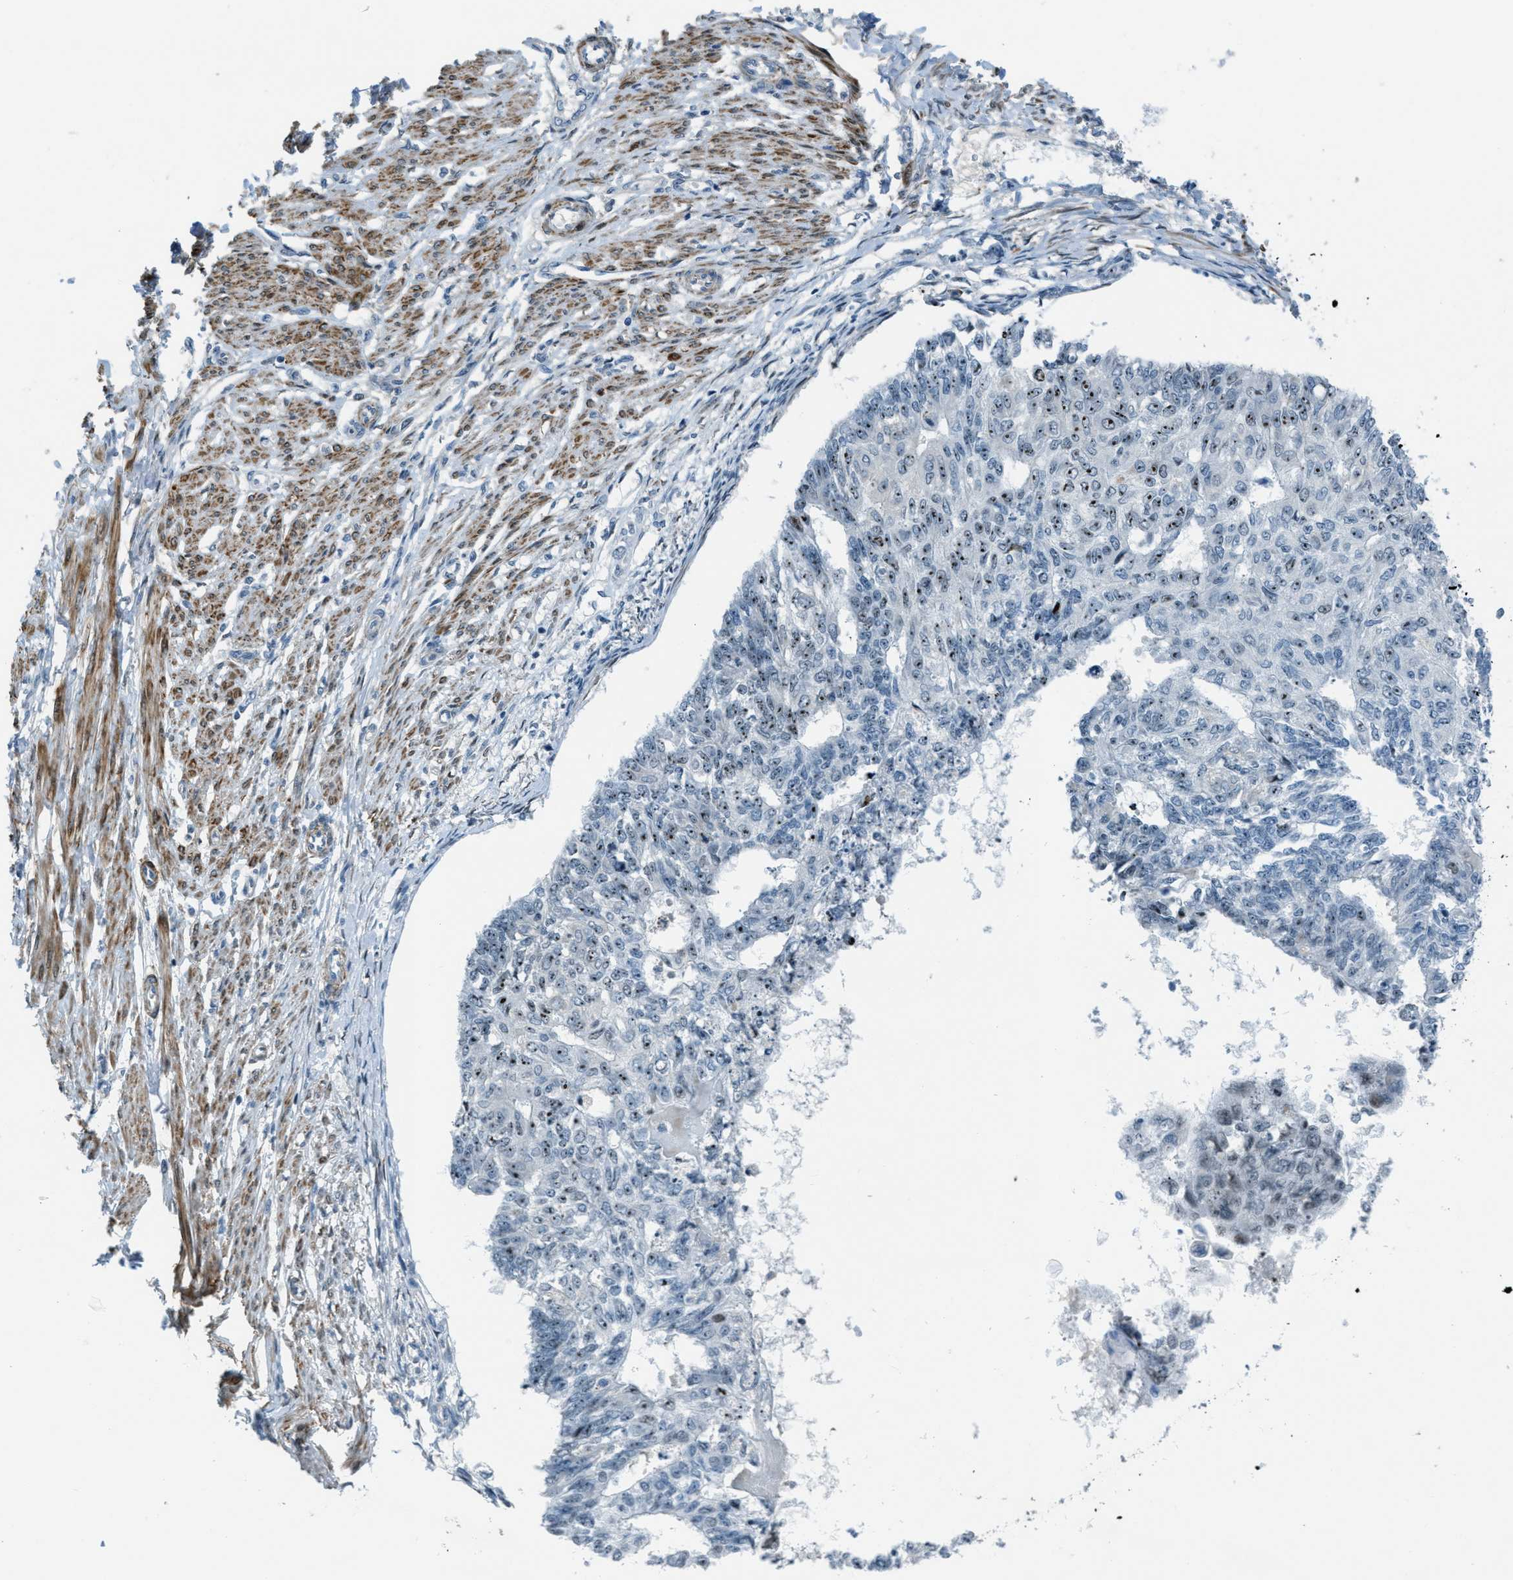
{"staining": {"intensity": "strong", "quantity": ">75%", "location": "nuclear"}, "tissue": "endometrial cancer", "cell_type": "Tumor cells", "image_type": "cancer", "snomed": [{"axis": "morphology", "description": "Adenocarcinoma, NOS"}, {"axis": "topography", "description": "Endometrium"}], "caption": "Immunohistochemical staining of human endometrial cancer (adenocarcinoma) displays strong nuclear protein staining in about >75% of tumor cells.", "gene": "ZDHHC23", "patient": {"sex": "female", "age": 32}}